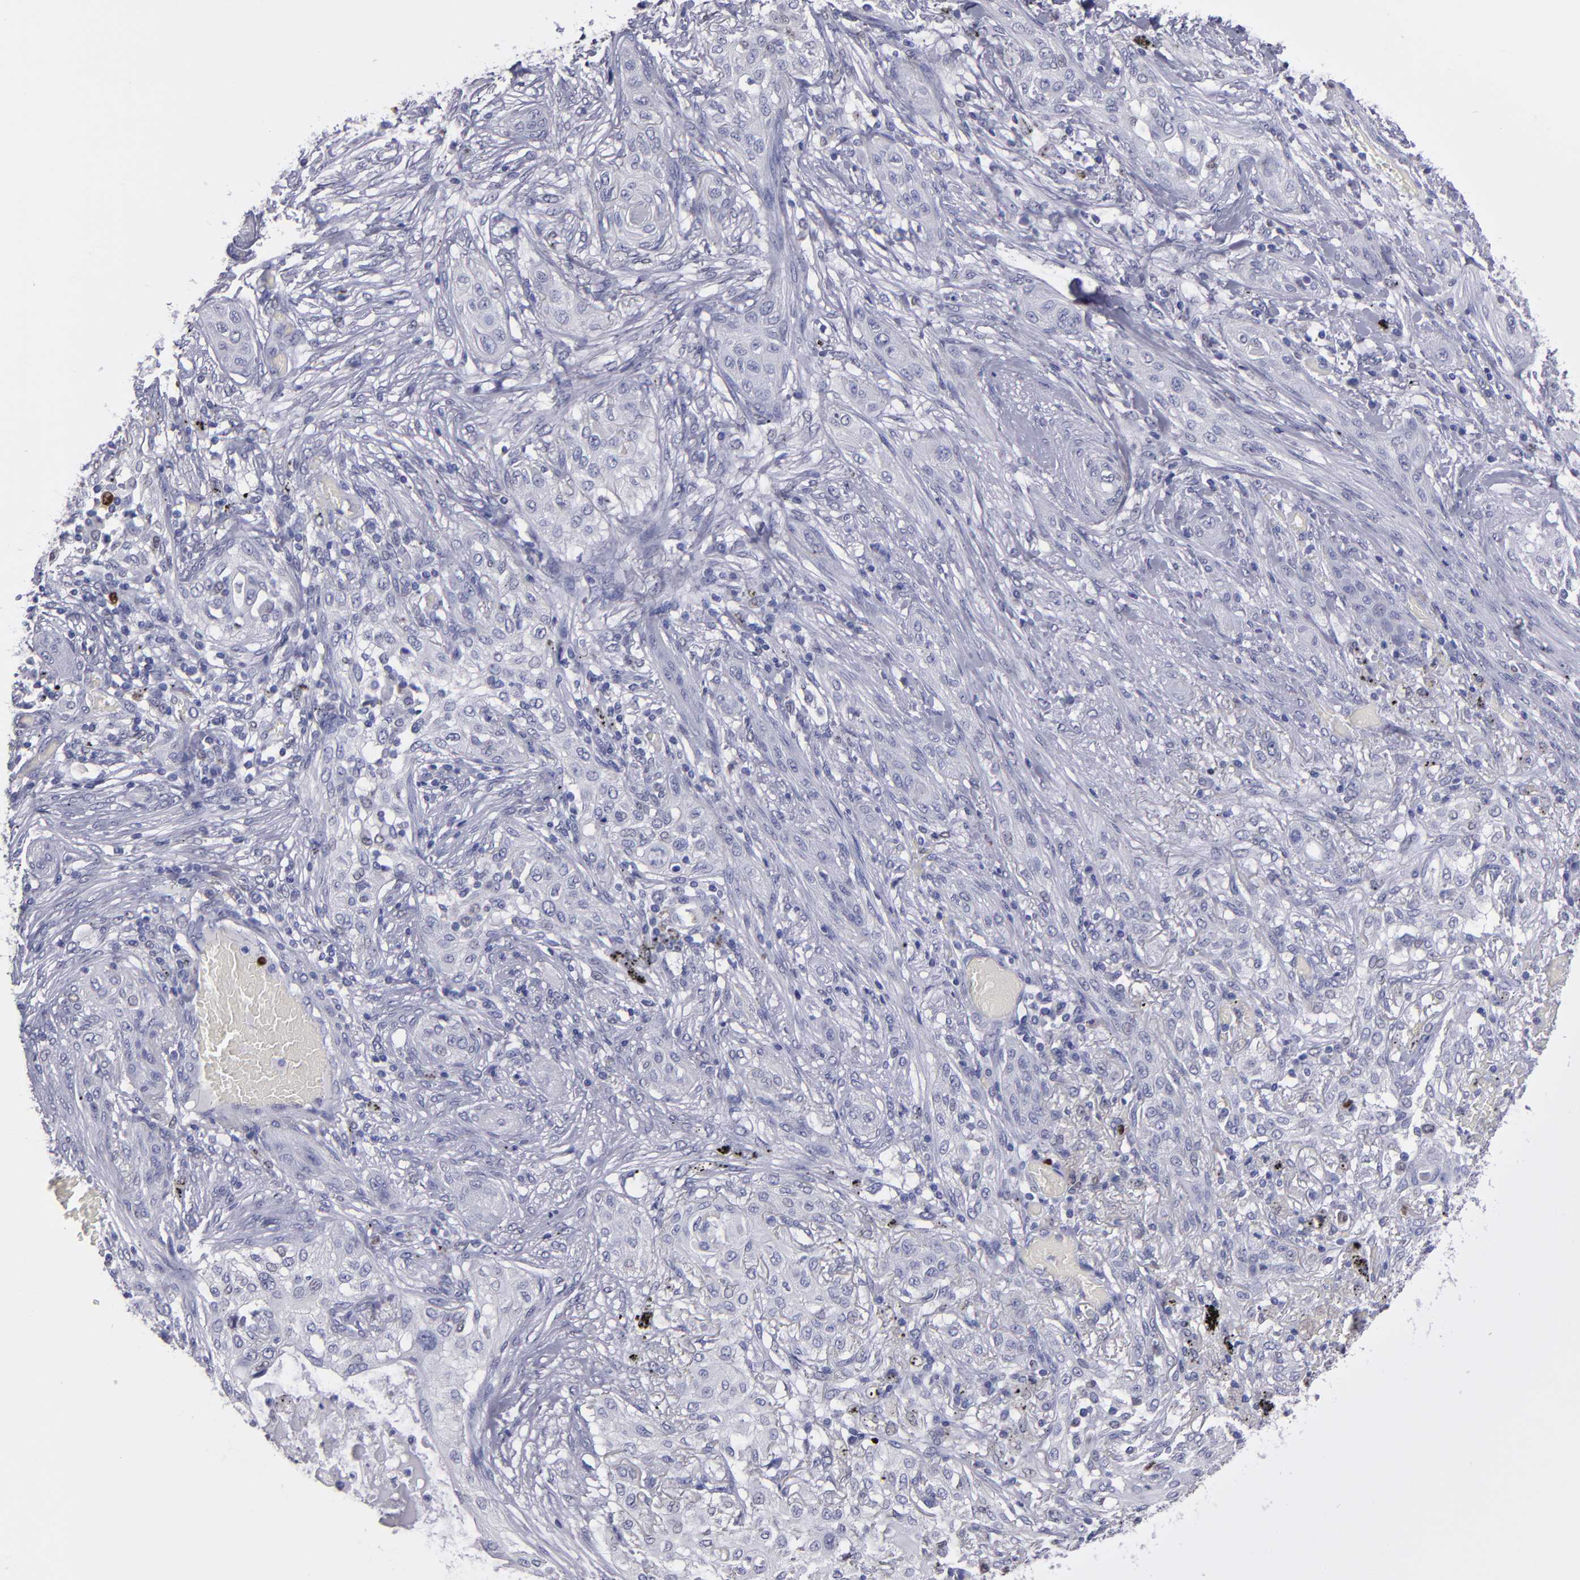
{"staining": {"intensity": "negative", "quantity": "none", "location": "none"}, "tissue": "lung cancer", "cell_type": "Tumor cells", "image_type": "cancer", "snomed": [{"axis": "morphology", "description": "Squamous cell carcinoma, NOS"}, {"axis": "topography", "description": "Lung"}], "caption": "Lung cancer (squamous cell carcinoma) stained for a protein using immunohistochemistry demonstrates no positivity tumor cells.", "gene": "IRF8", "patient": {"sex": "female", "age": 47}}